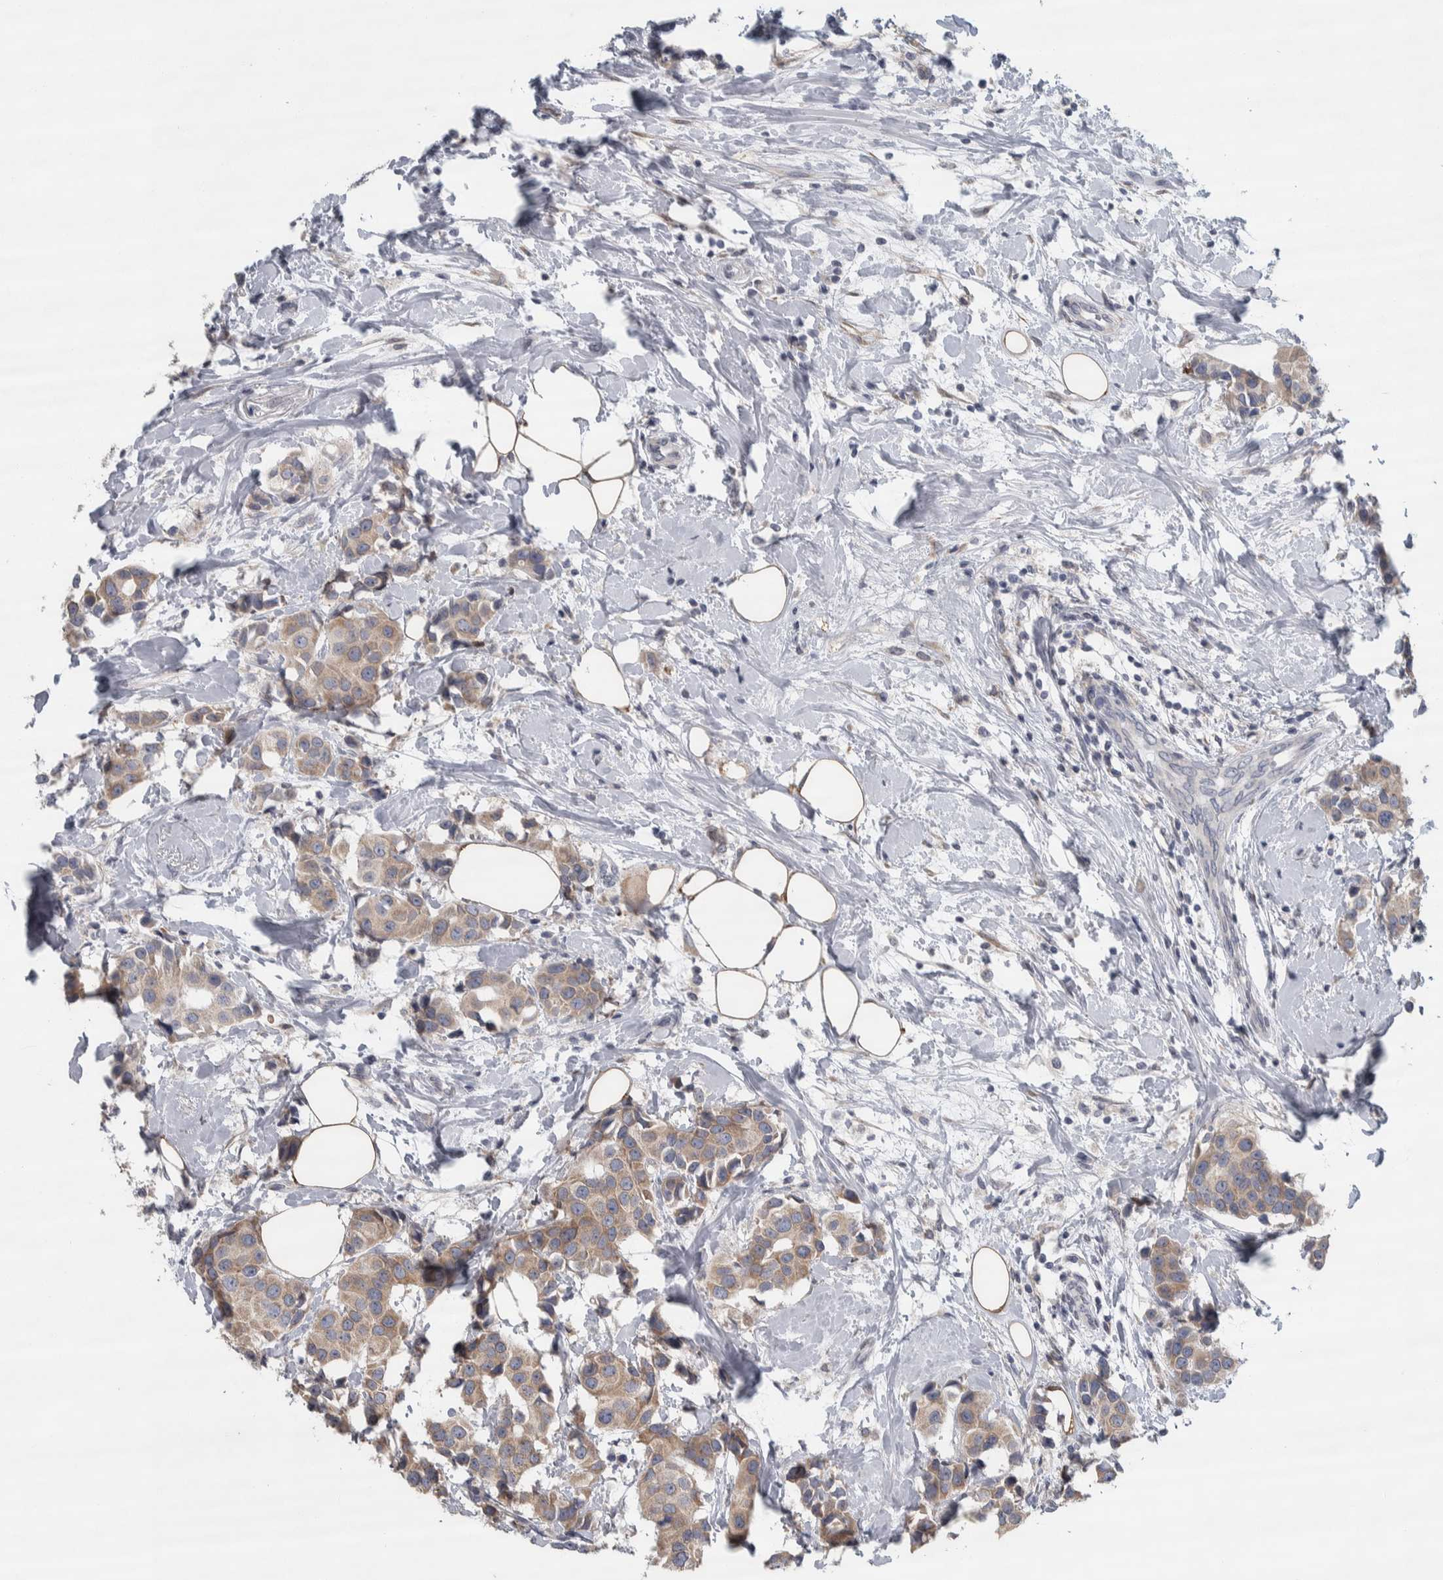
{"staining": {"intensity": "moderate", "quantity": ">75%", "location": "cytoplasmic/membranous"}, "tissue": "breast cancer", "cell_type": "Tumor cells", "image_type": "cancer", "snomed": [{"axis": "morphology", "description": "Normal tissue, NOS"}, {"axis": "morphology", "description": "Duct carcinoma"}, {"axis": "topography", "description": "Breast"}], "caption": "Moderate cytoplasmic/membranous expression for a protein is appreciated in approximately >75% of tumor cells of breast intraductal carcinoma using immunohistochemistry (IHC).", "gene": "SIGMAR1", "patient": {"sex": "female", "age": 39}}